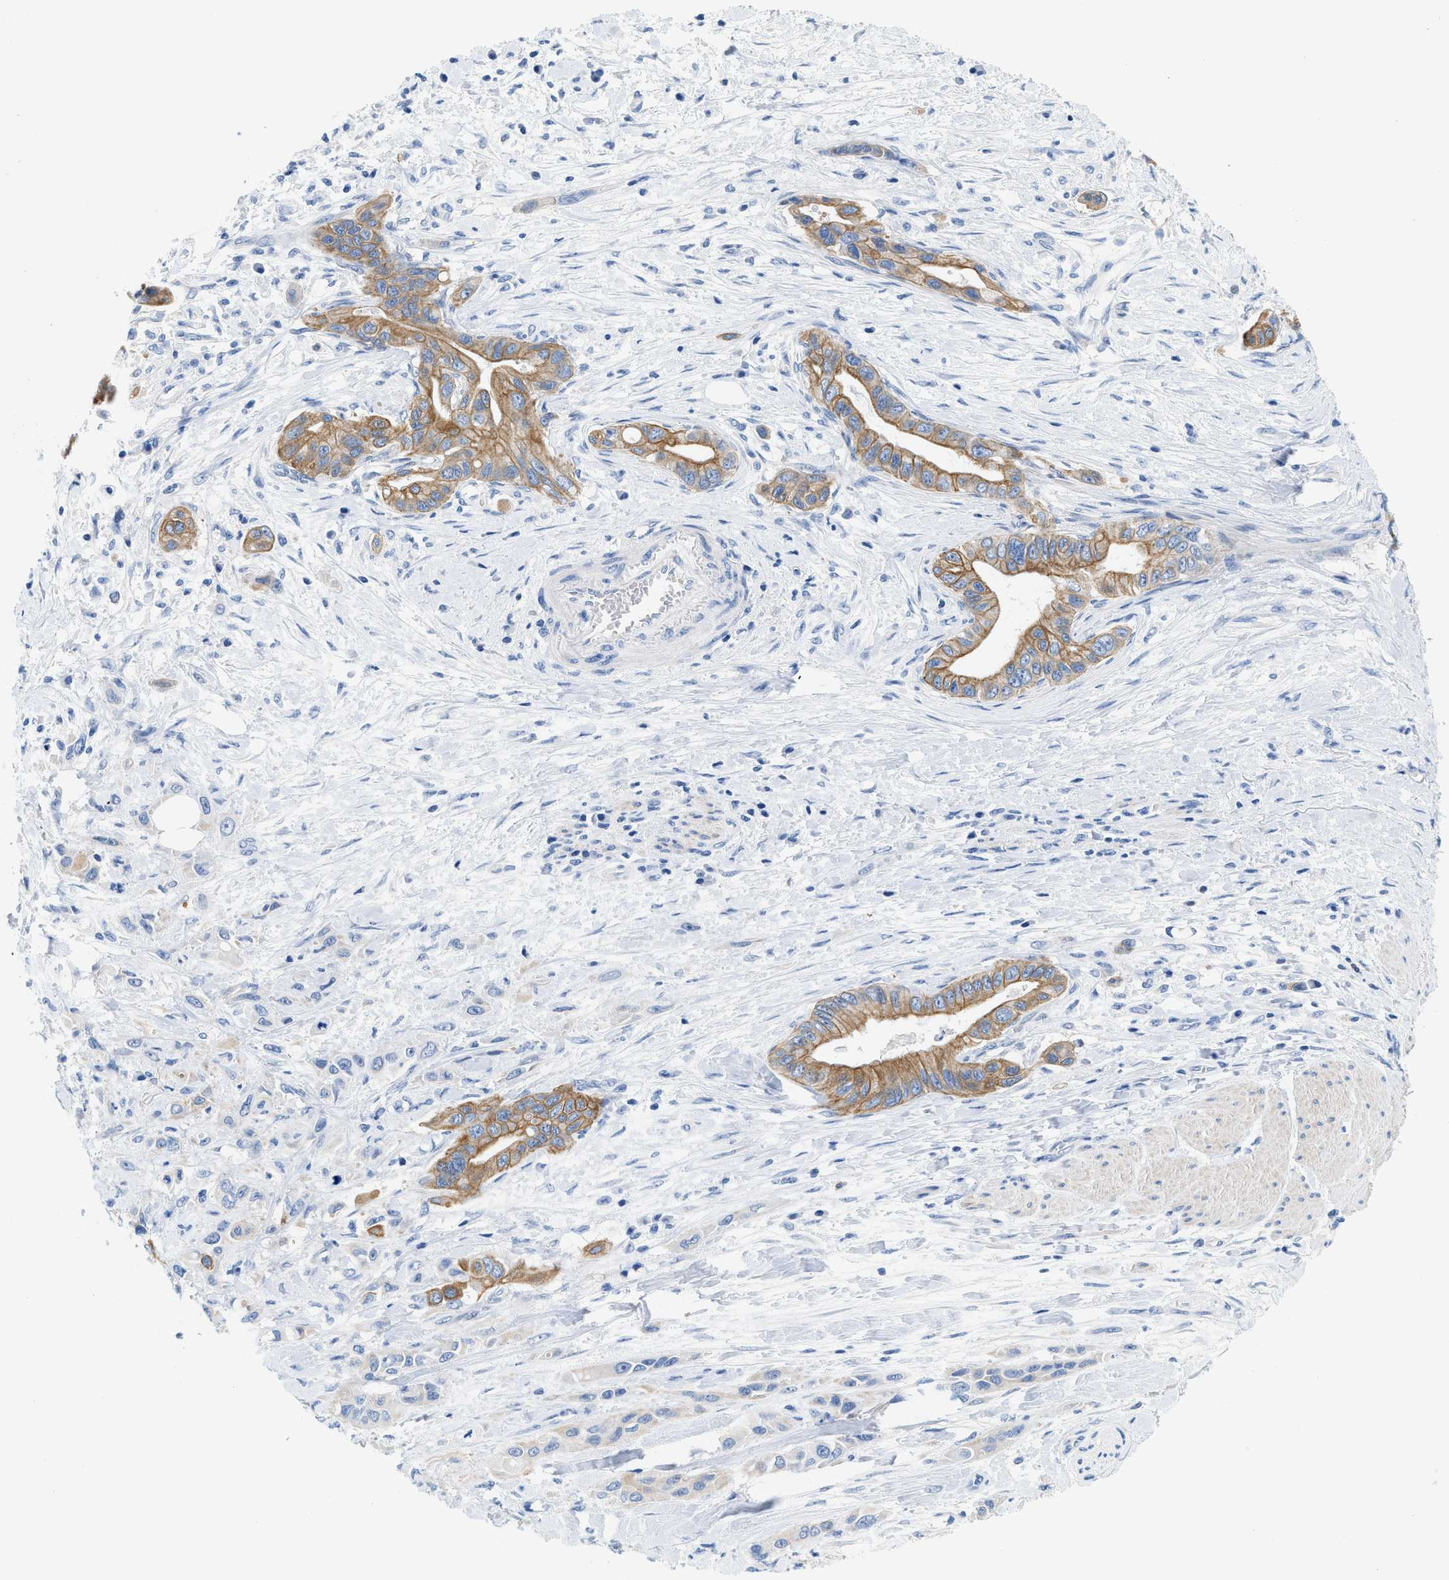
{"staining": {"intensity": "moderate", "quantity": ">75%", "location": "cytoplasmic/membranous"}, "tissue": "pancreatic cancer", "cell_type": "Tumor cells", "image_type": "cancer", "snomed": [{"axis": "morphology", "description": "Adenocarcinoma, NOS"}, {"axis": "topography", "description": "Pancreas"}], "caption": "Tumor cells reveal moderate cytoplasmic/membranous positivity in about >75% of cells in adenocarcinoma (pancreatic).", "gene": "BPGM", "patient": {"sex": "female", "age": 73}}